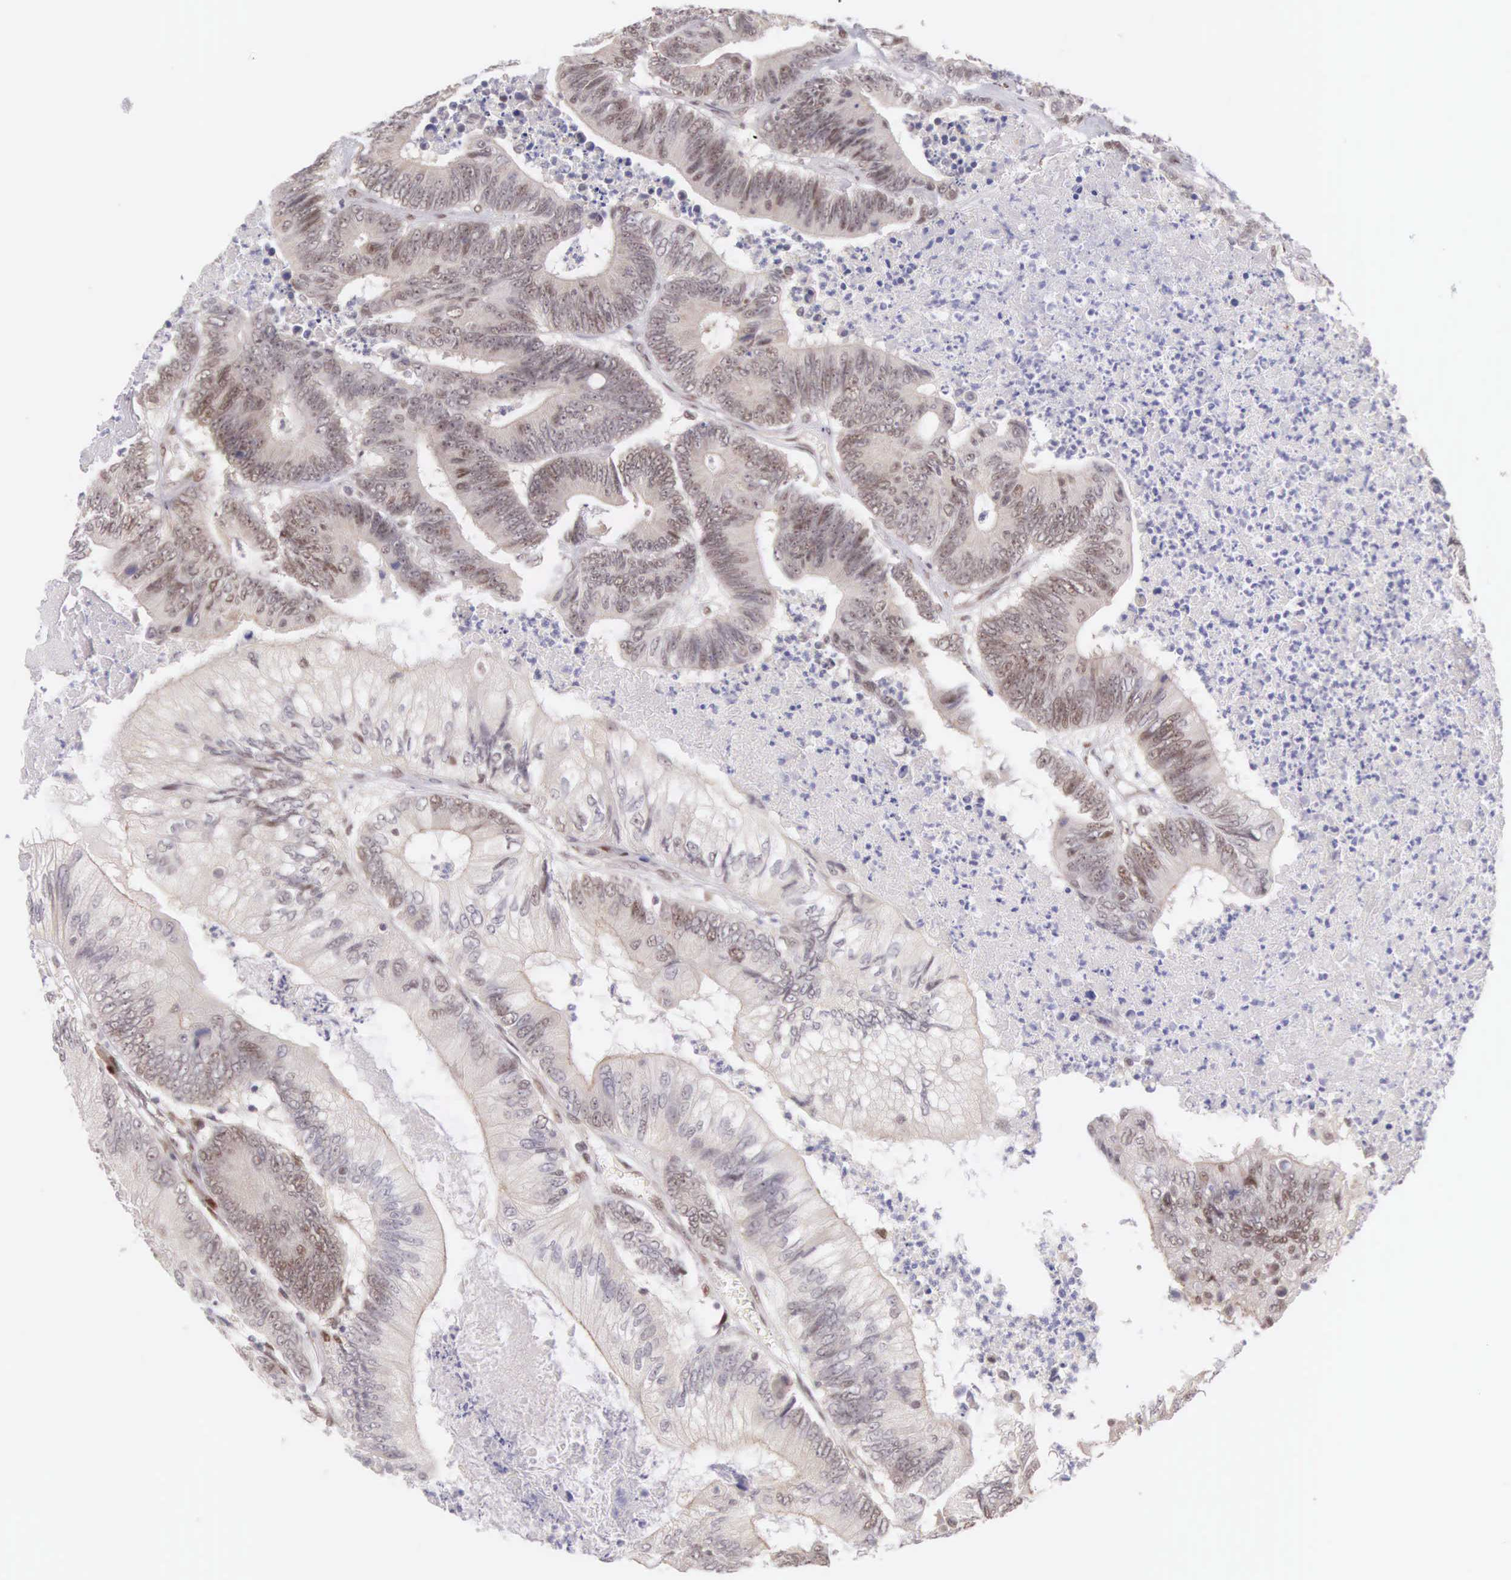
{"staining": {"intensity": "weak", "quantity": "25%-75%", "location": "nuclear"}, "tissue": "colorectal cancer", "cell_type": "Tumor cells", "image_type": "cancer", "snomed": [{"axis": "morphology", "description": "Adenocarcinoma, NOS"}, {"axis": "topography", "description": "Colon"}], "caption": "Immunohistochemical staining of colorectal adenocarcinoma exhibits low levels of weak nuclear expression in about 25%-75% of tumor cells. Using DAB (brown) and hematoxylin (blue) stains, captured at high magnification using brightfield microscopy.", "gene": "CCDC117", "patient": {"sex": "male", "age": 65}}